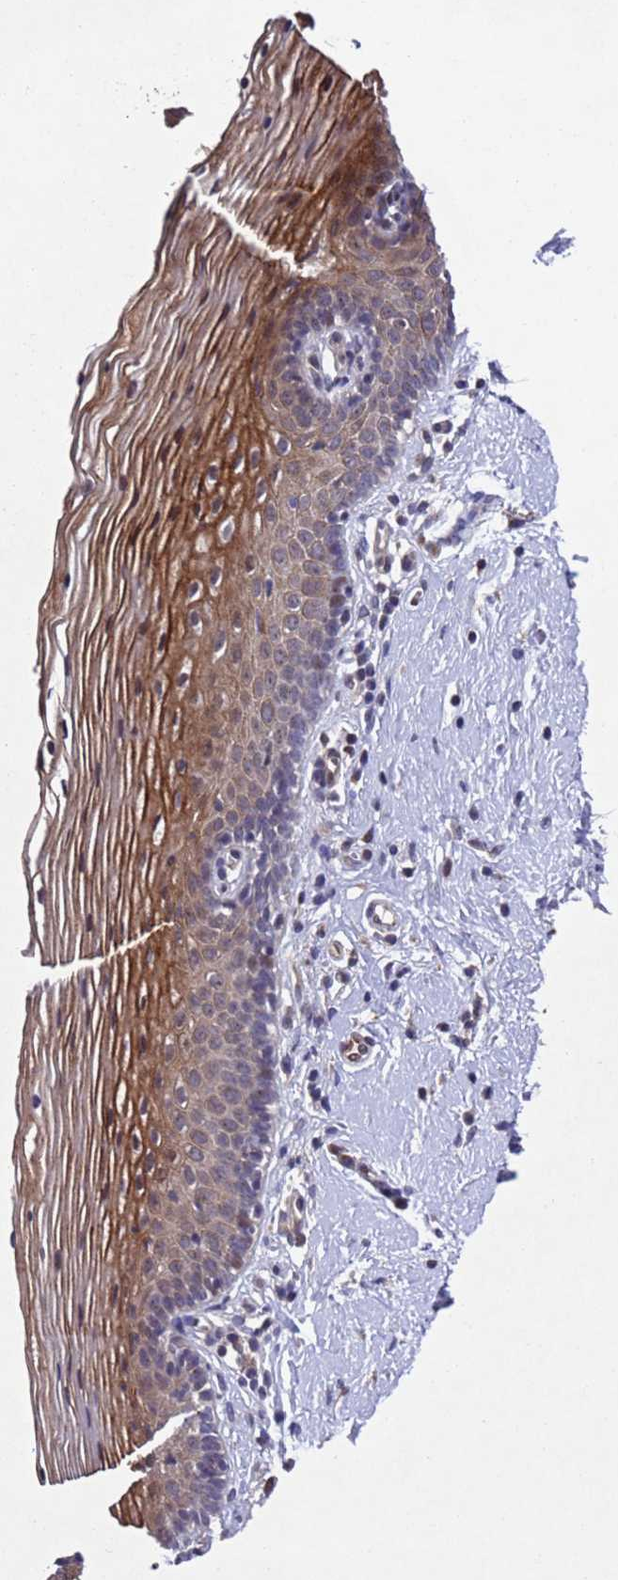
{"staining": {"intensity": "strong", "quantity": ">75%", "location": "cytoplasmic/membranous"}, "tissue": "vagina", "cell_type": "Squamous epithelial cells", "image_type": "normal", "snomed": [{"axis": "morphology", "description": "Normal tissue, NOS"}, {"axis": "topography", "description": "Vagina"}], "caption": "Immunohistochemistry (IHC) micrograph of benign vagina: vagina stained using immunohistochemistry (IHC) reveals high levels of strong protein expression localized specifically in the cytoplasmic/membranous of squamous epithelial cells, appearing as a cytoplasmic/membranous brown color.", "gene": "TBK1", "patient": {"sex": "female", "age": 32}}